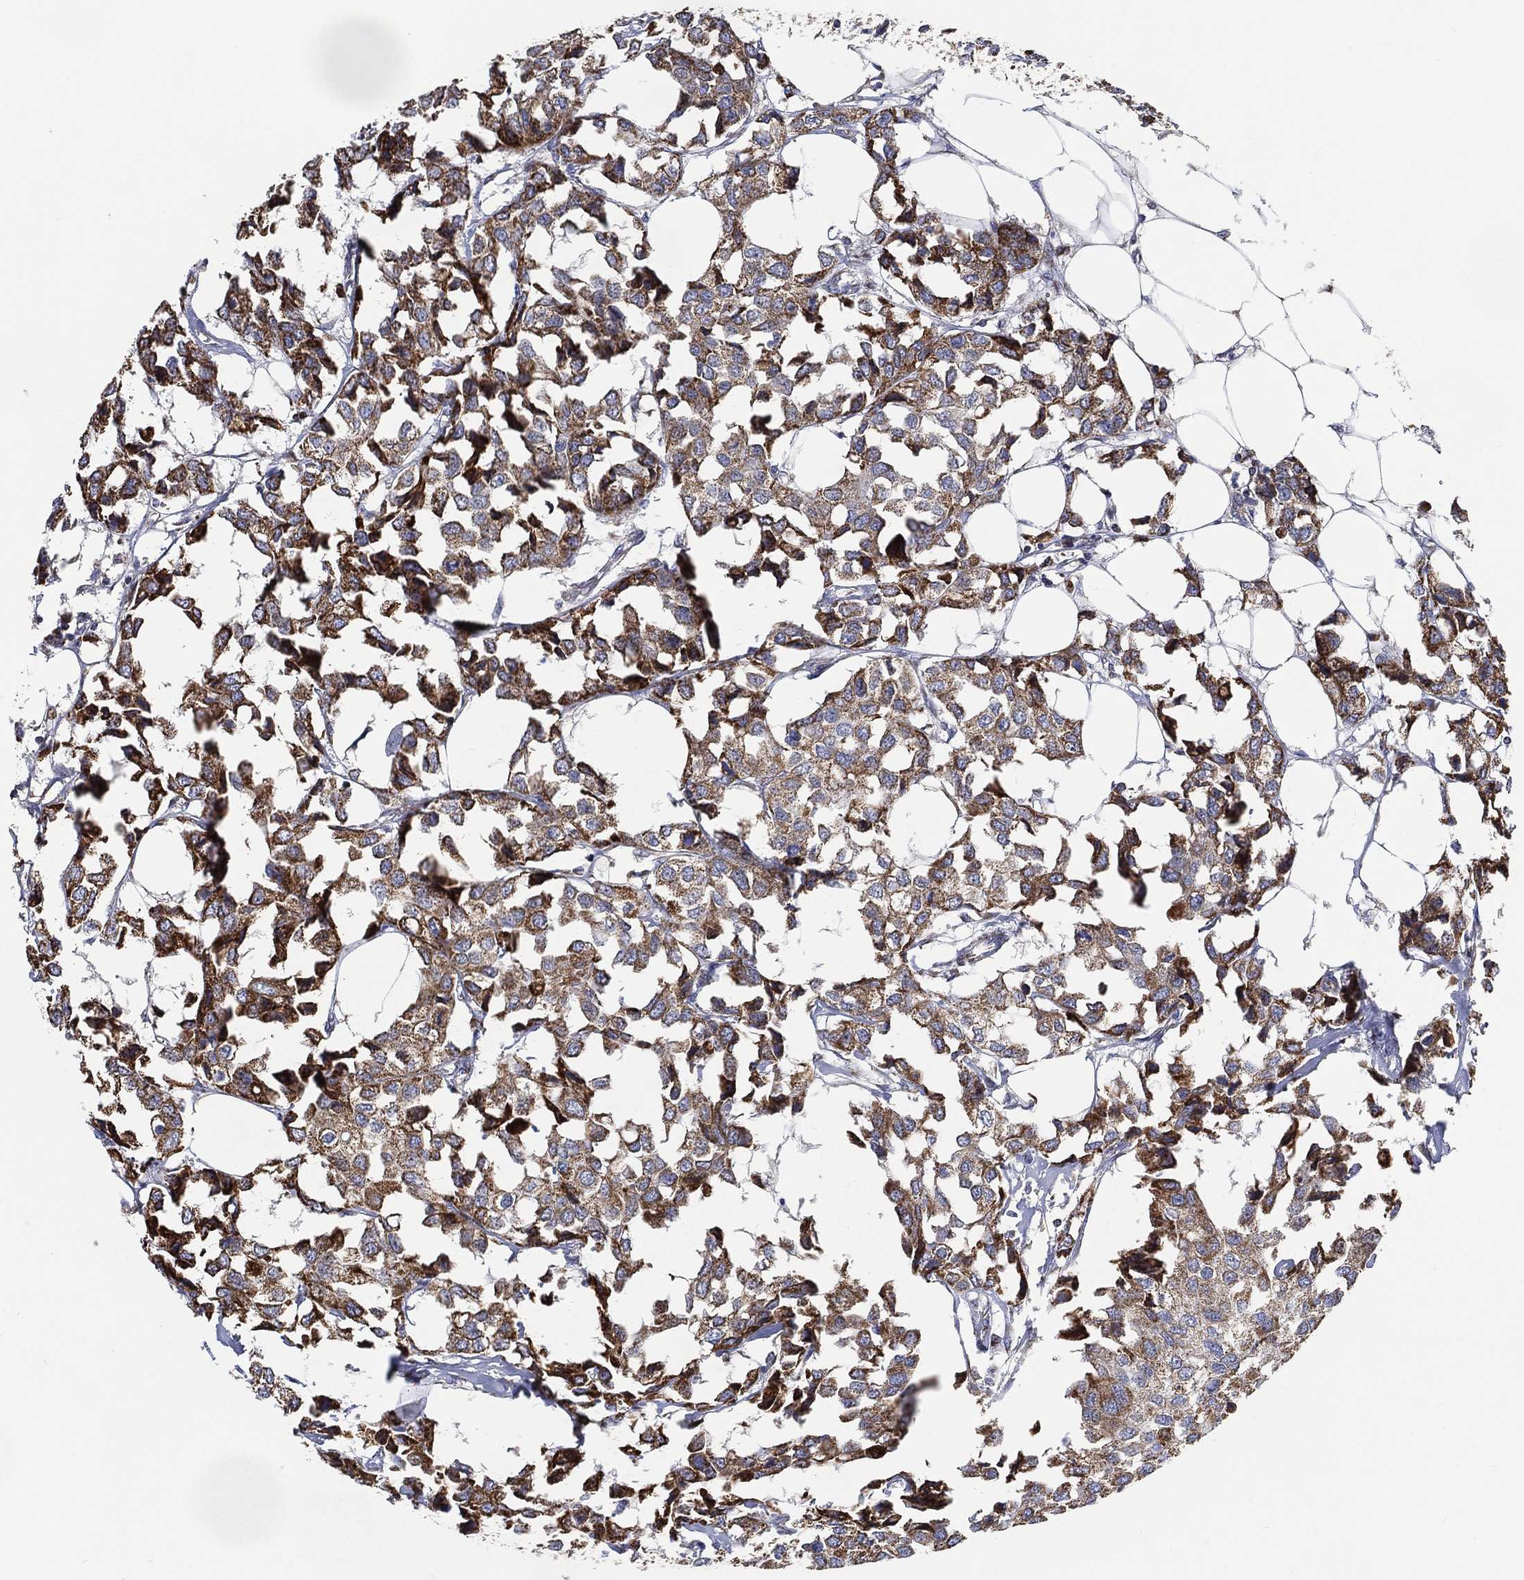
{"staining": {"intensity": "moderate", "quantity": ">75%", "location": "cytoplasmic/membranous"}, "tissue": "breast cancer", "cell_type": "Tumor cells", "image_type": "cancer", "snomed": [{"axis": "morphology", "description": "Duct carcinoma"}, {"axis": "topography", "description": "Breast"}], "caption": "Immunohistochemistry (IHC) (DAB (3,3'-diaminobenzidine)) staining of human breast cancer displays moderate cytoplasmic/membranous protein positivity in about >75% of tumor cells.", "gene": "GCAT", "patient": {"sex": "female", "age": 80}}